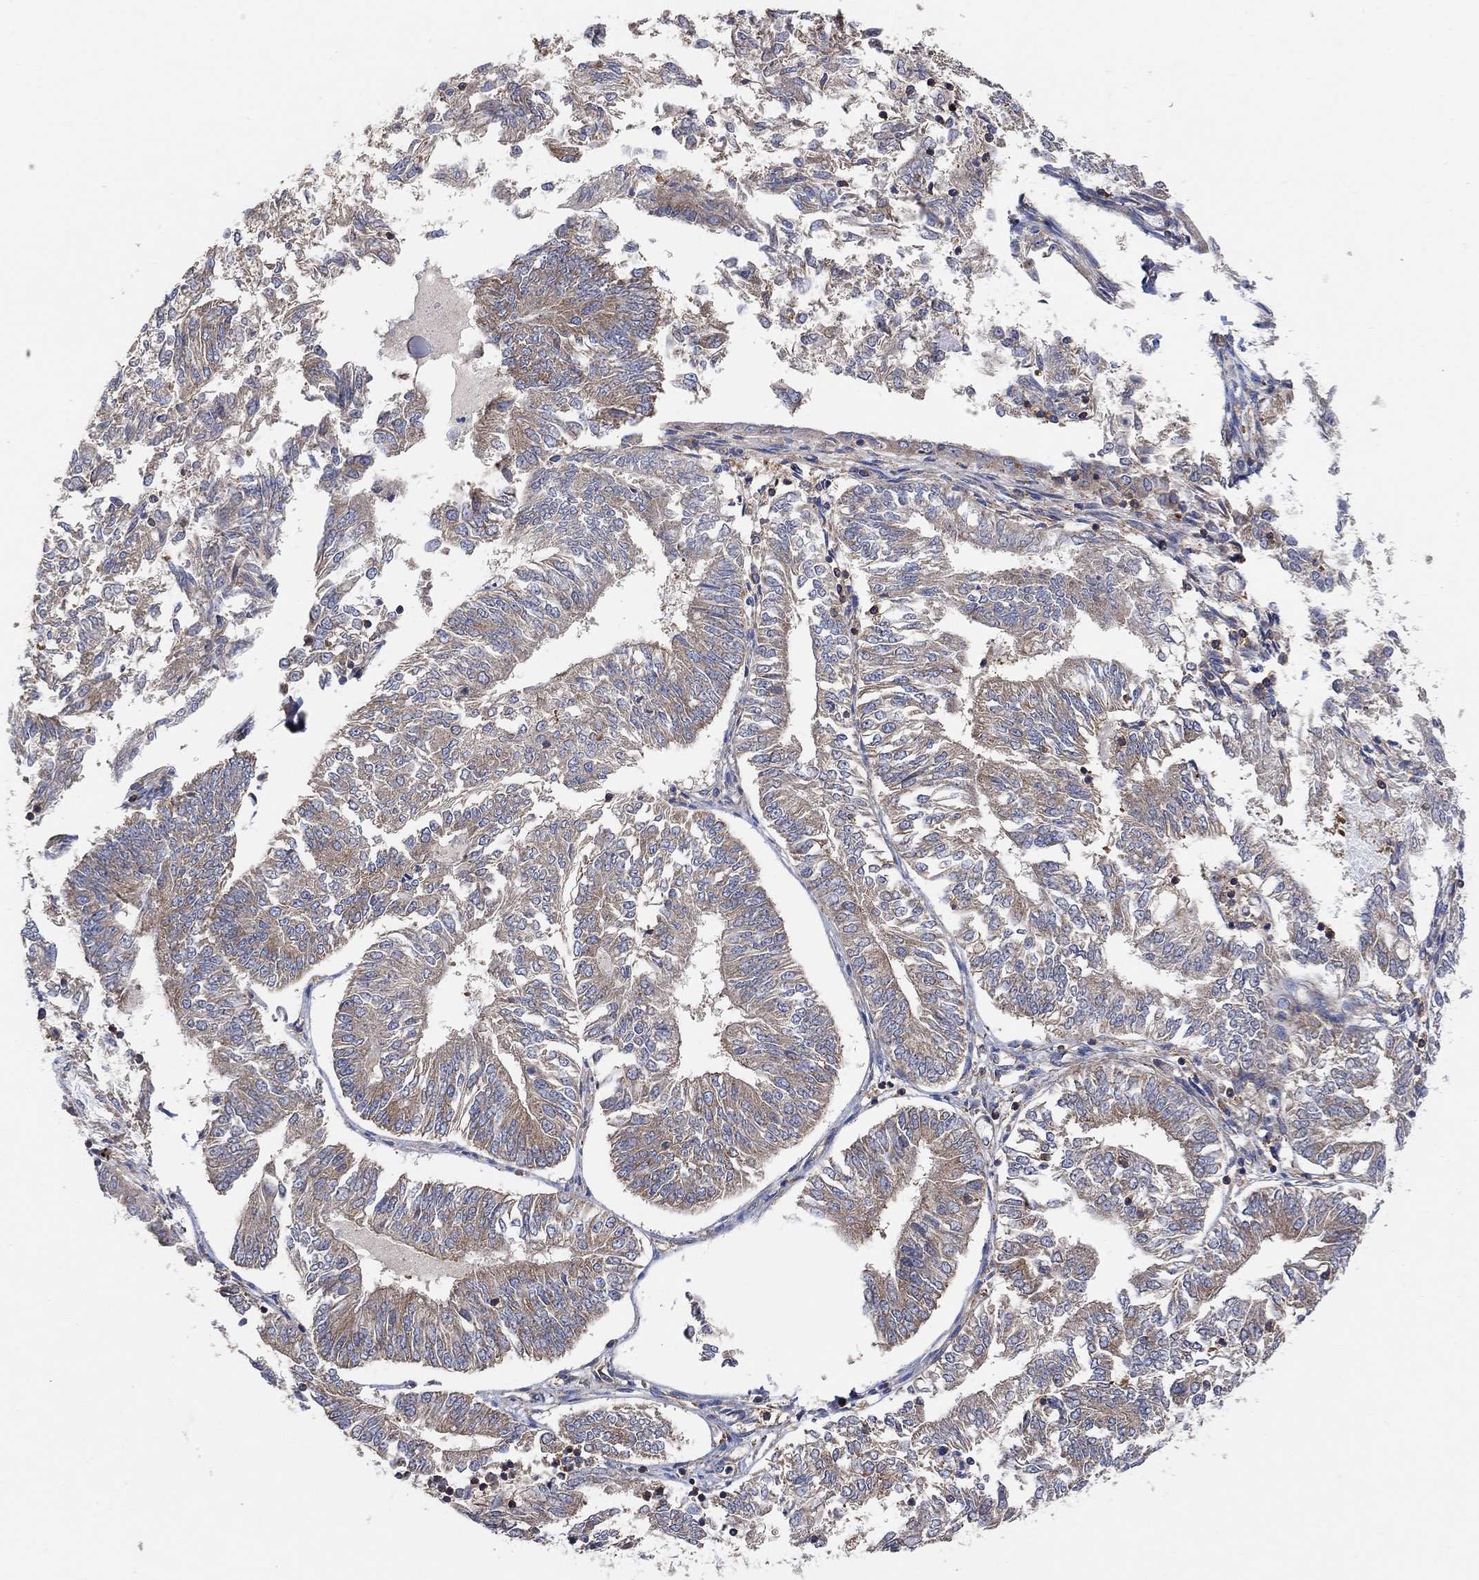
{"staining": {"intensity": "weak", "quantity": "25%-75%", "location": "cytoplasmic/membranous"}, "tissue": "endometrial cancer", "cell_type": "Tumor cells", "image_type": "cancer", "snomed": [{"axis": "morphology", "description": "Adenocarcinoma, NOS"}, {"axis": "topography", "description": "Endometrium"}], "caption": "Human endometrial cancer stained with a protein marker displays weak staining in tumor cells.", "gene": "BLOC1S3", "patient": {"sex": "female", "age": 58}}